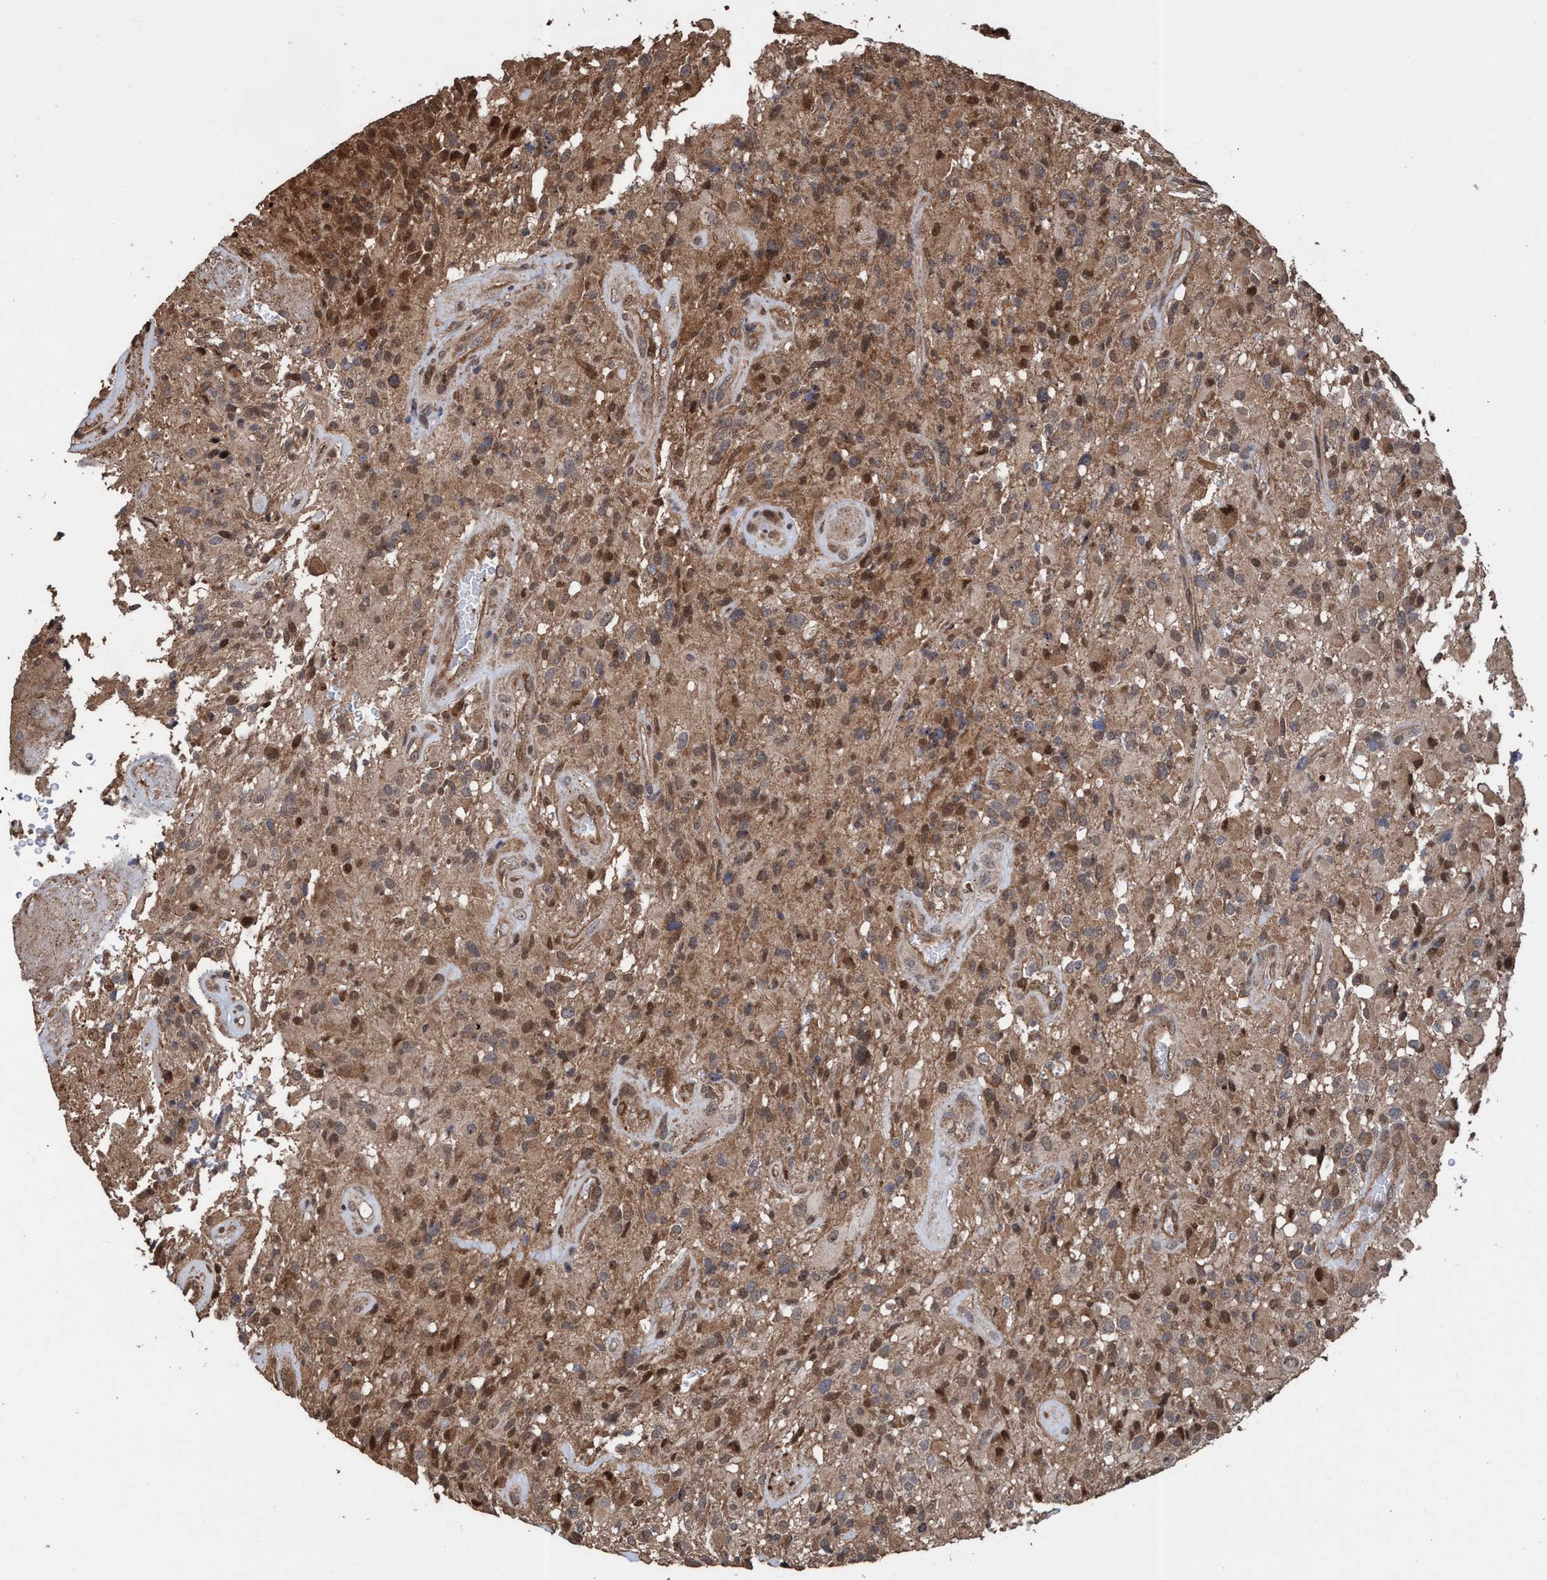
{"staining": {"intensity": "moderate", "quantity": ">75%", "location": "cytoplasmic/membranous,nuclear"}, "tissue": "glioma", "cell_type": "Tumor cells", "image_type": "cancer", "snomed": [{"axis": "morphology", "description": "Glioma, malignant, High grade"}, {"axis": "topography", "description": "Brain"}], "caption": "Immunohistochemical staining of malignant glioma (high-grade) reveals medium levels of moderate cytoplasmic/membranous and nuclear protein staining in about >75% of tumor cells.", "gene": "TRPC7", "patient": {"sex": "male", "age": 71}}